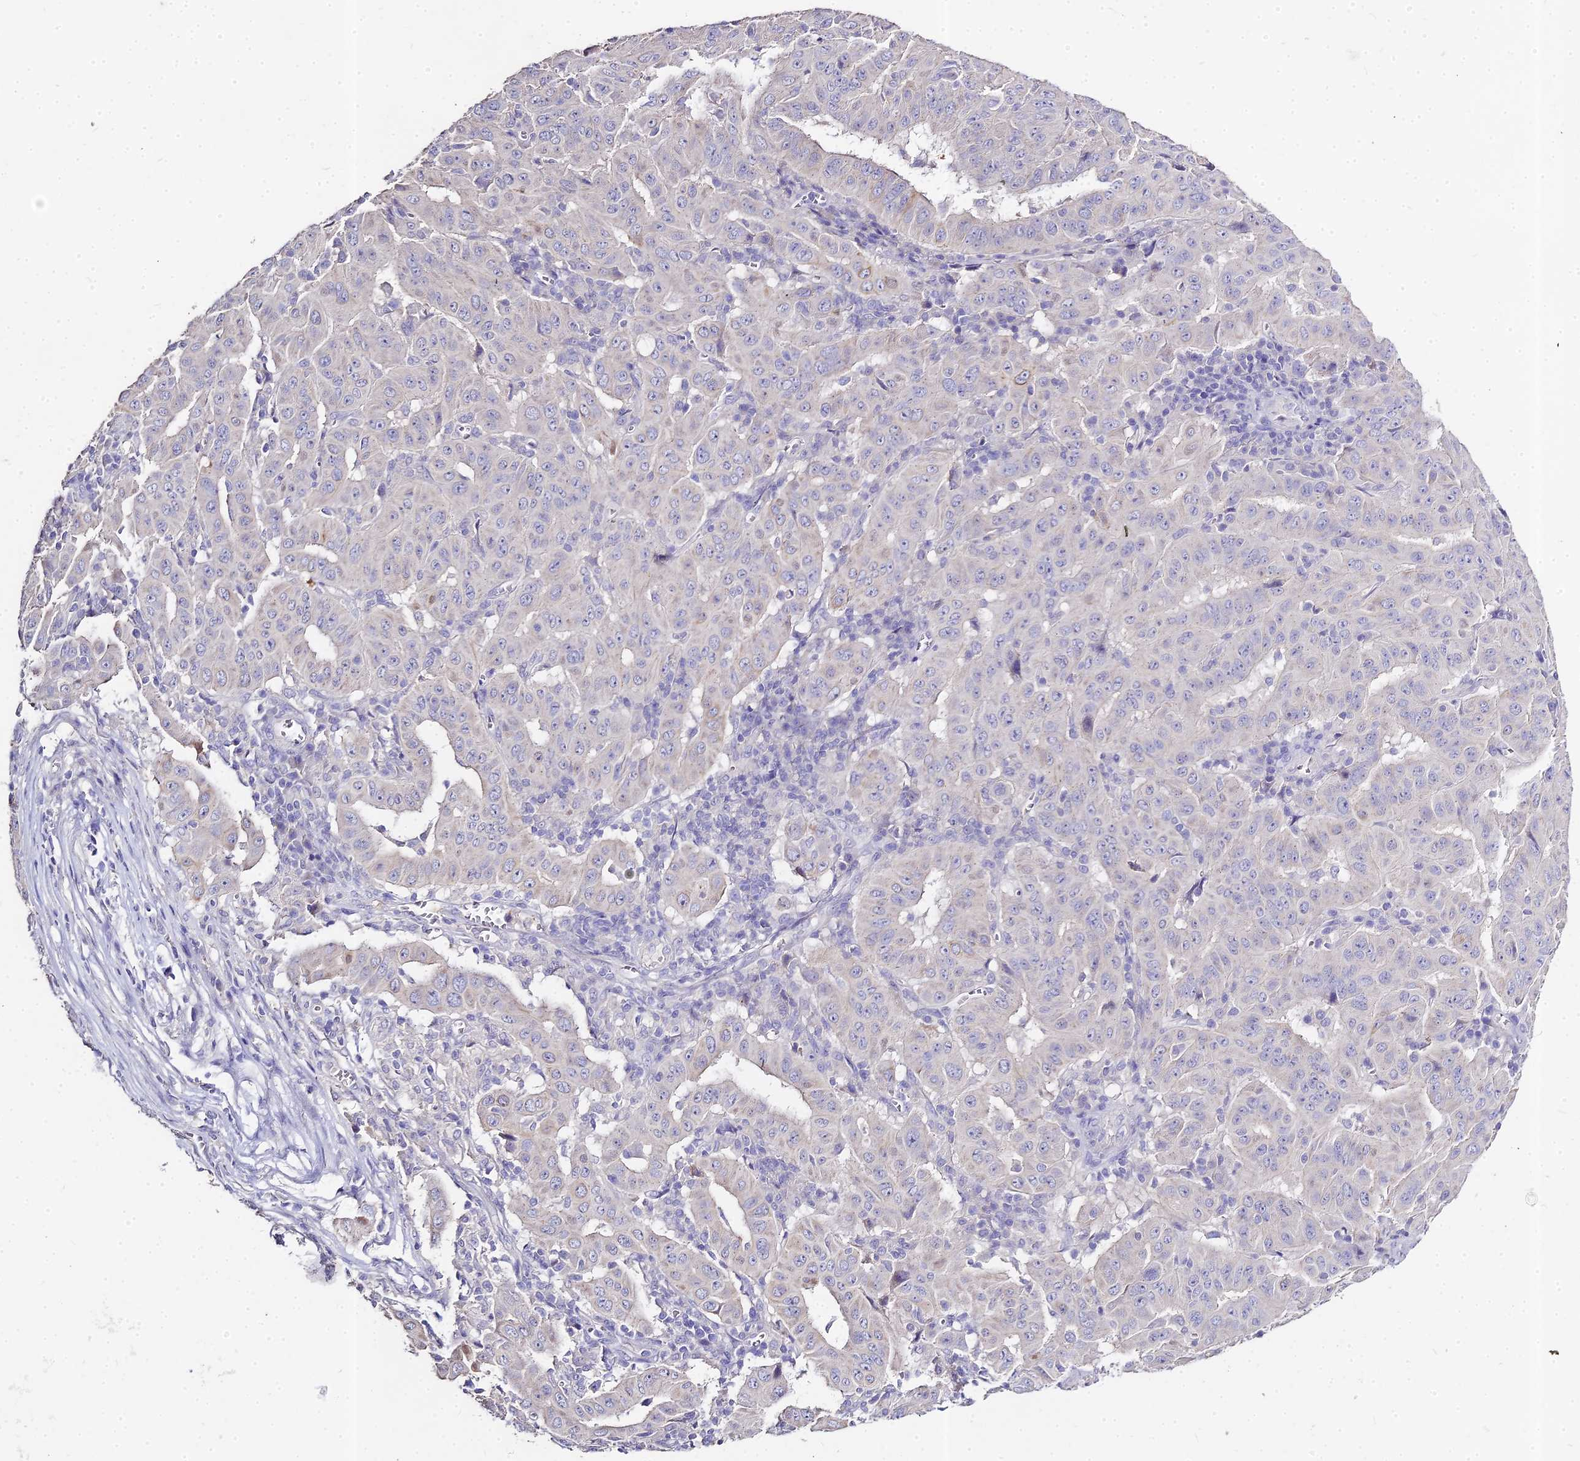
{"staining": {"intensity": "negative", "quantity": "none", "location": "none"}, "tissue": "pancreatic cancer", "cell_type": "Tumor cells", "image_type": "cancer", "snomed": [{"axis": "morphology", "description": "Adenocarcinoma, NOS"}, {"axis": "topography", "description": "Pancreas"}], "caption": "Tumor cells are negative for protein expression in human pancreatic cancer (adenocarcinoma). The staining is performed using DAB brown chromogen with nuclei counter-stained in using hematoxylin.", "gene": "GLYAT", "patient": {"sex": "male", "age": 63}}